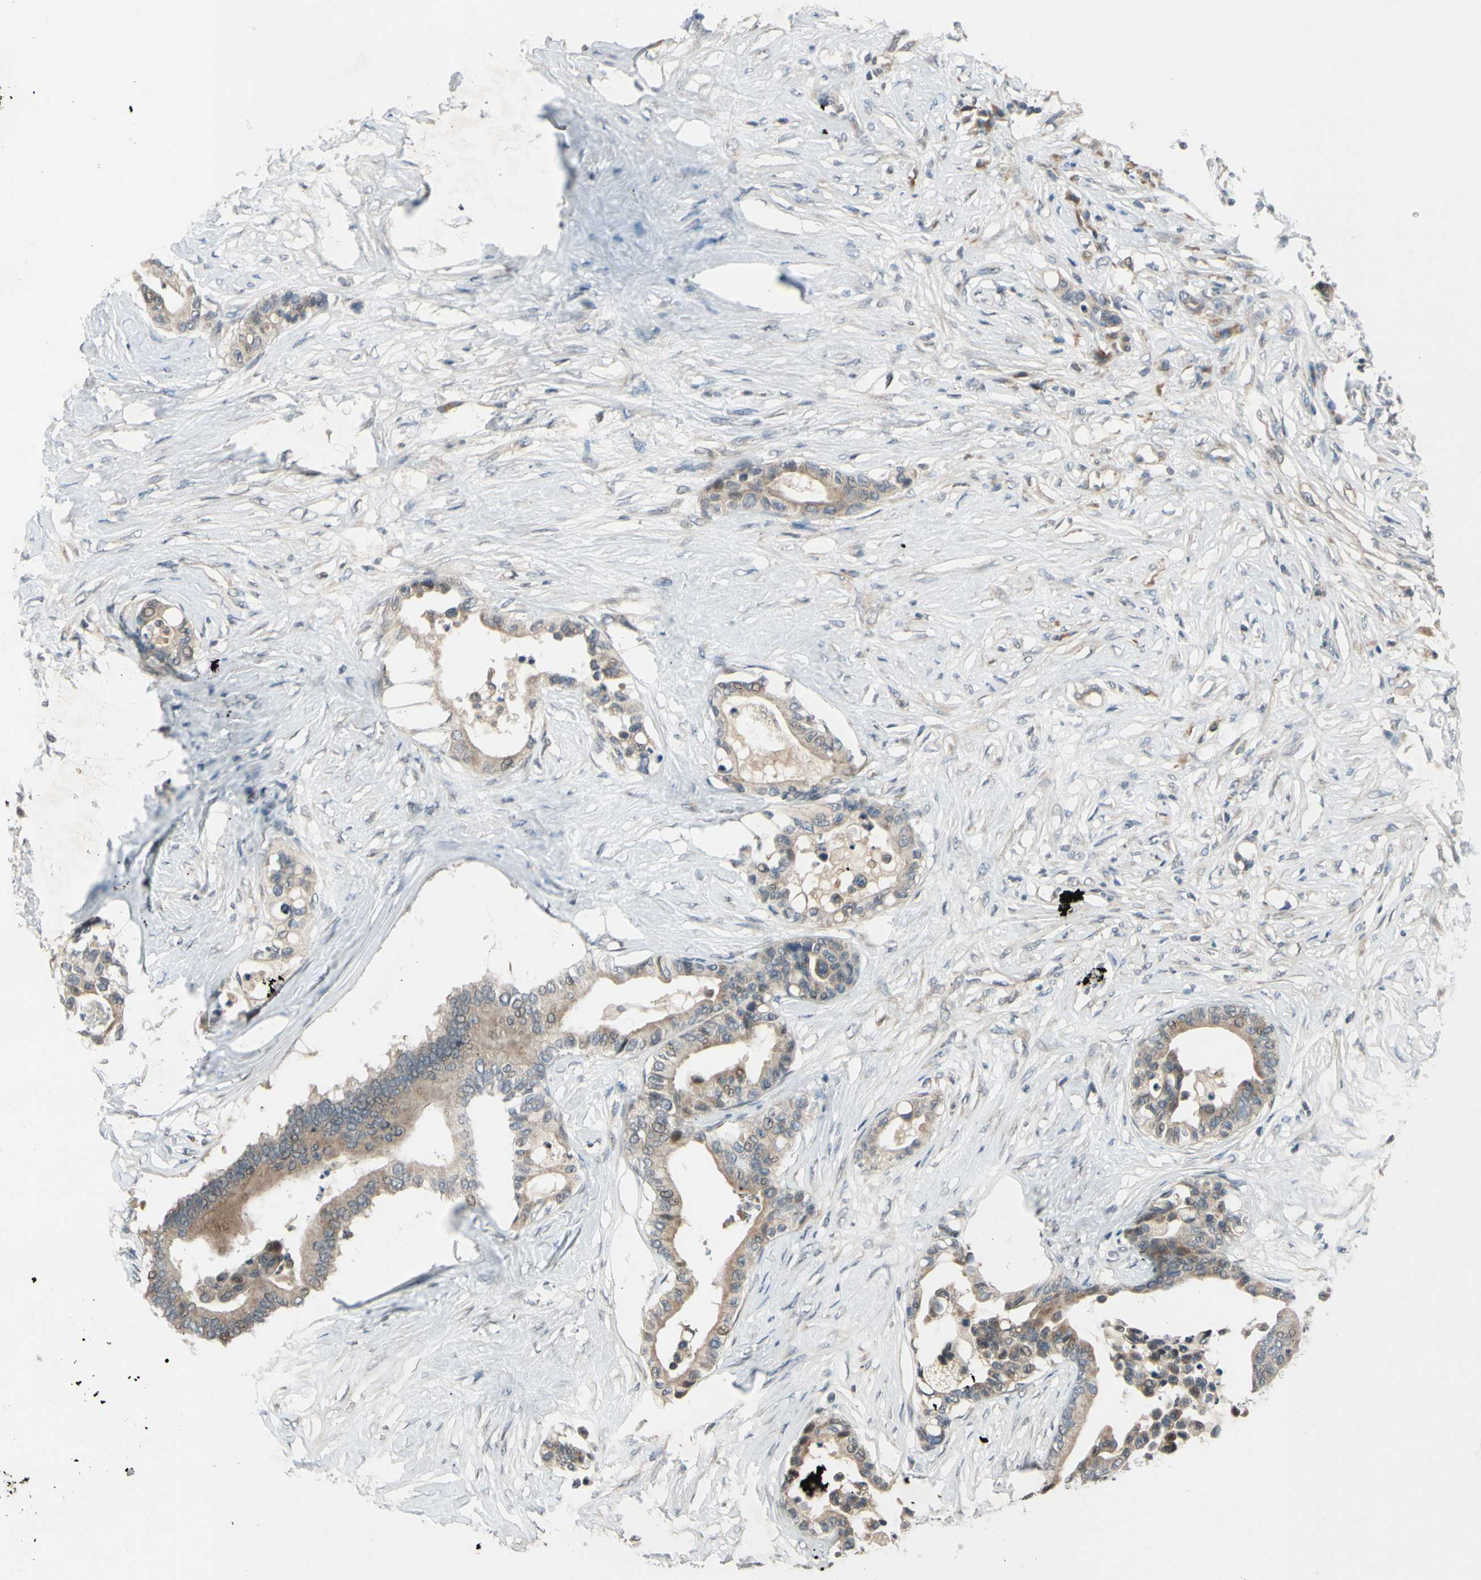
{"staining": {"intensity": "weak", "quantity": ">75%", "location": "cytoplasmic/membranous"}, "tissue": "colorectal cancer", "cell_type": "Tumor cells", "image_type": "cancer", "snomed": [{"axis": "morphology", "description": "Normal tissue, NOS"}, {"axis": "morphology", "description": "Adenocarcinoma, NOS"}, {"axis": "topography", "description": "Colon"}], "caption": "About >75% of tumor cells in human adenocarcinoma (colorectal) demonstrate weak cytoplasmic/membranous protein positivity as visualized by brown immunohistochemical staining.", "gene": "FGF10", "patient": {"sex": "male", "age": 82}}